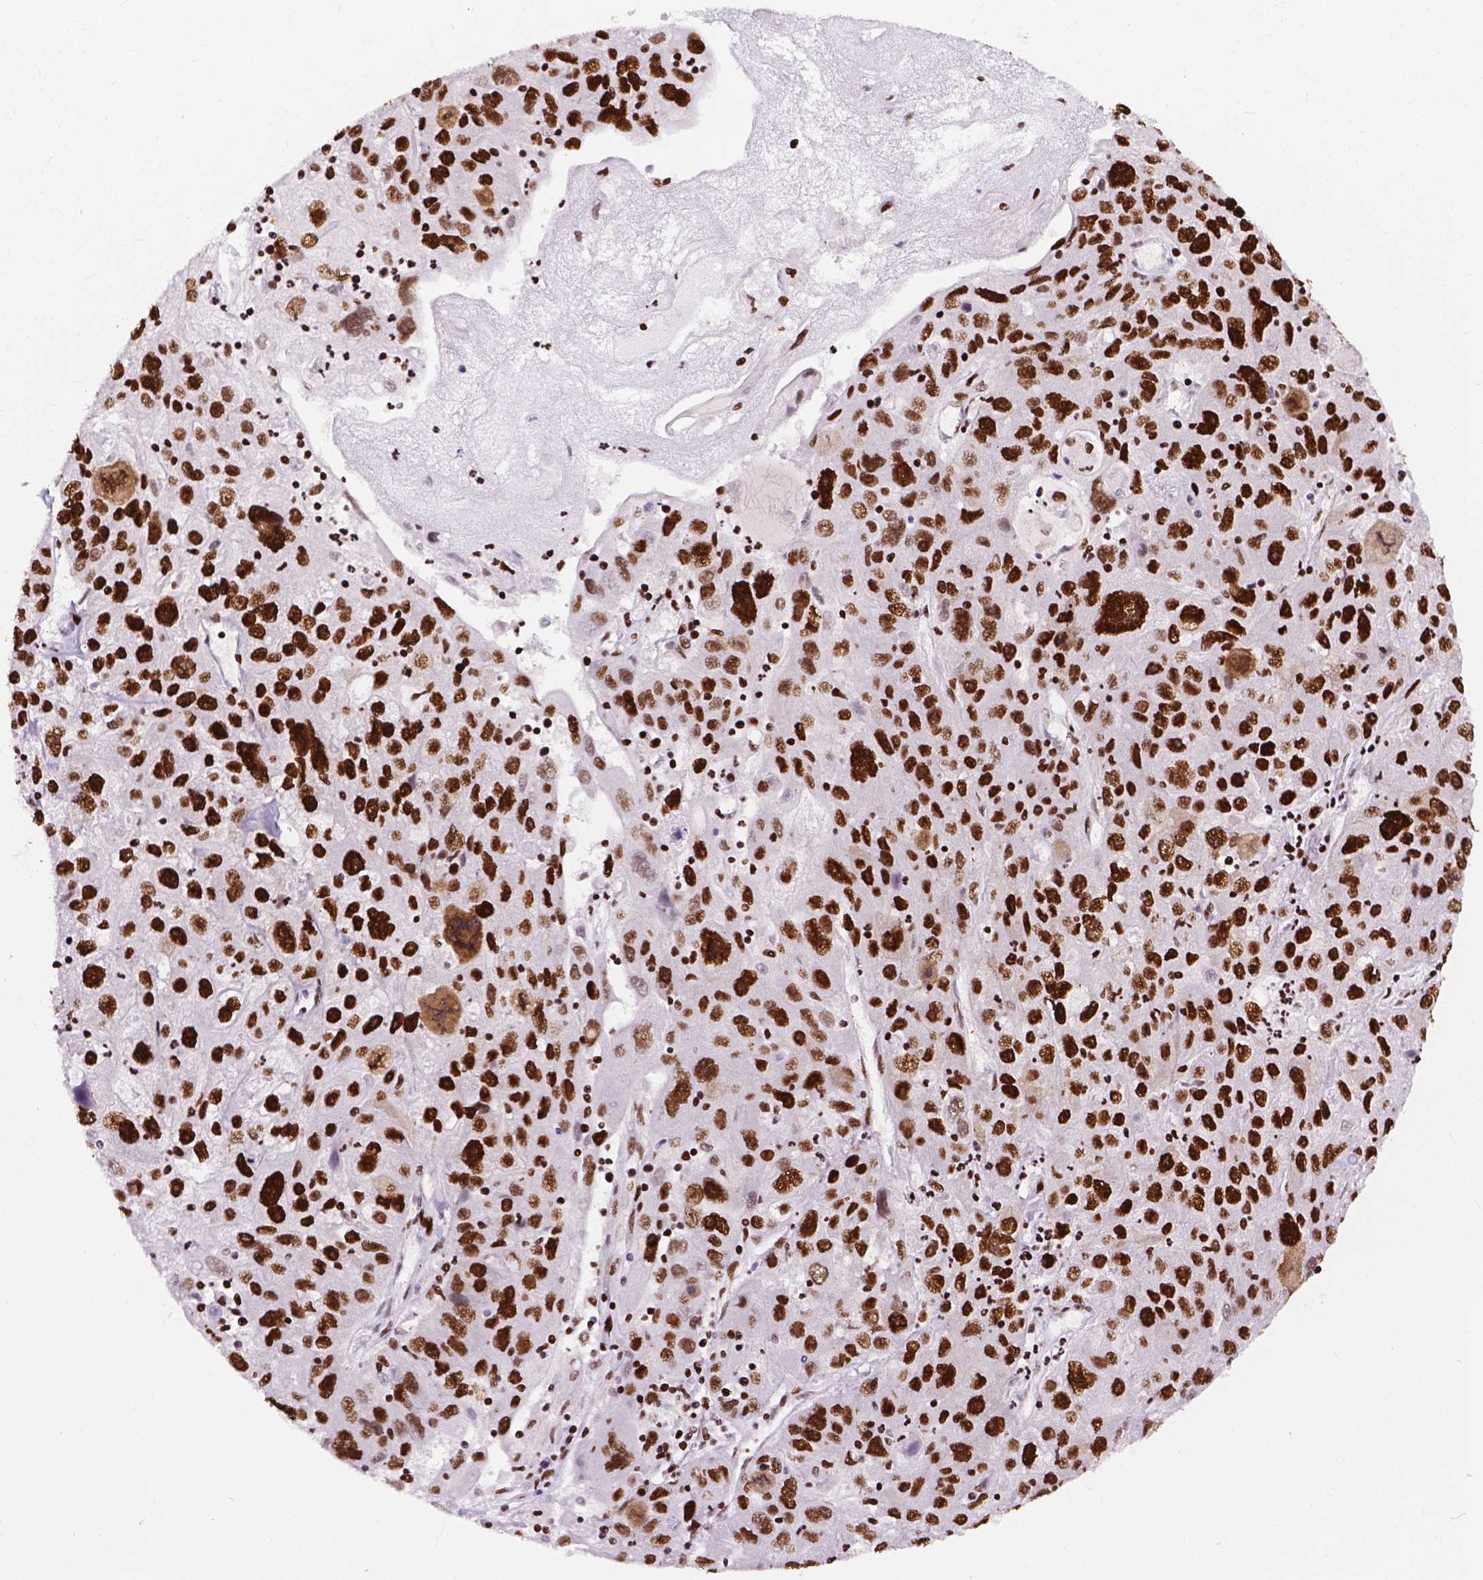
{"staining": {"intensity": "strong", "quantity": ">75%", "location": "nuclear"}, "tissue": "stomach cancer", "cell_type": "Tumor cells", "image_type": "cancer", "snomed": [{"axis": "morphology", "description": "Adenocarcinoma, NOS"}, {"axis": "topography", "description": "Stomach"}], "caption": "DAB (3,3'-diaminobenzidine) immunohistochemical staining of stomach adenocarcinoma shows strong nuclear protein expression in about >75% of tumor cells. (Brightfield microscopy of DAB IHC at high magnification).", "gene": "SMIM5", "patient": {"sex": "male", "age": 56}}